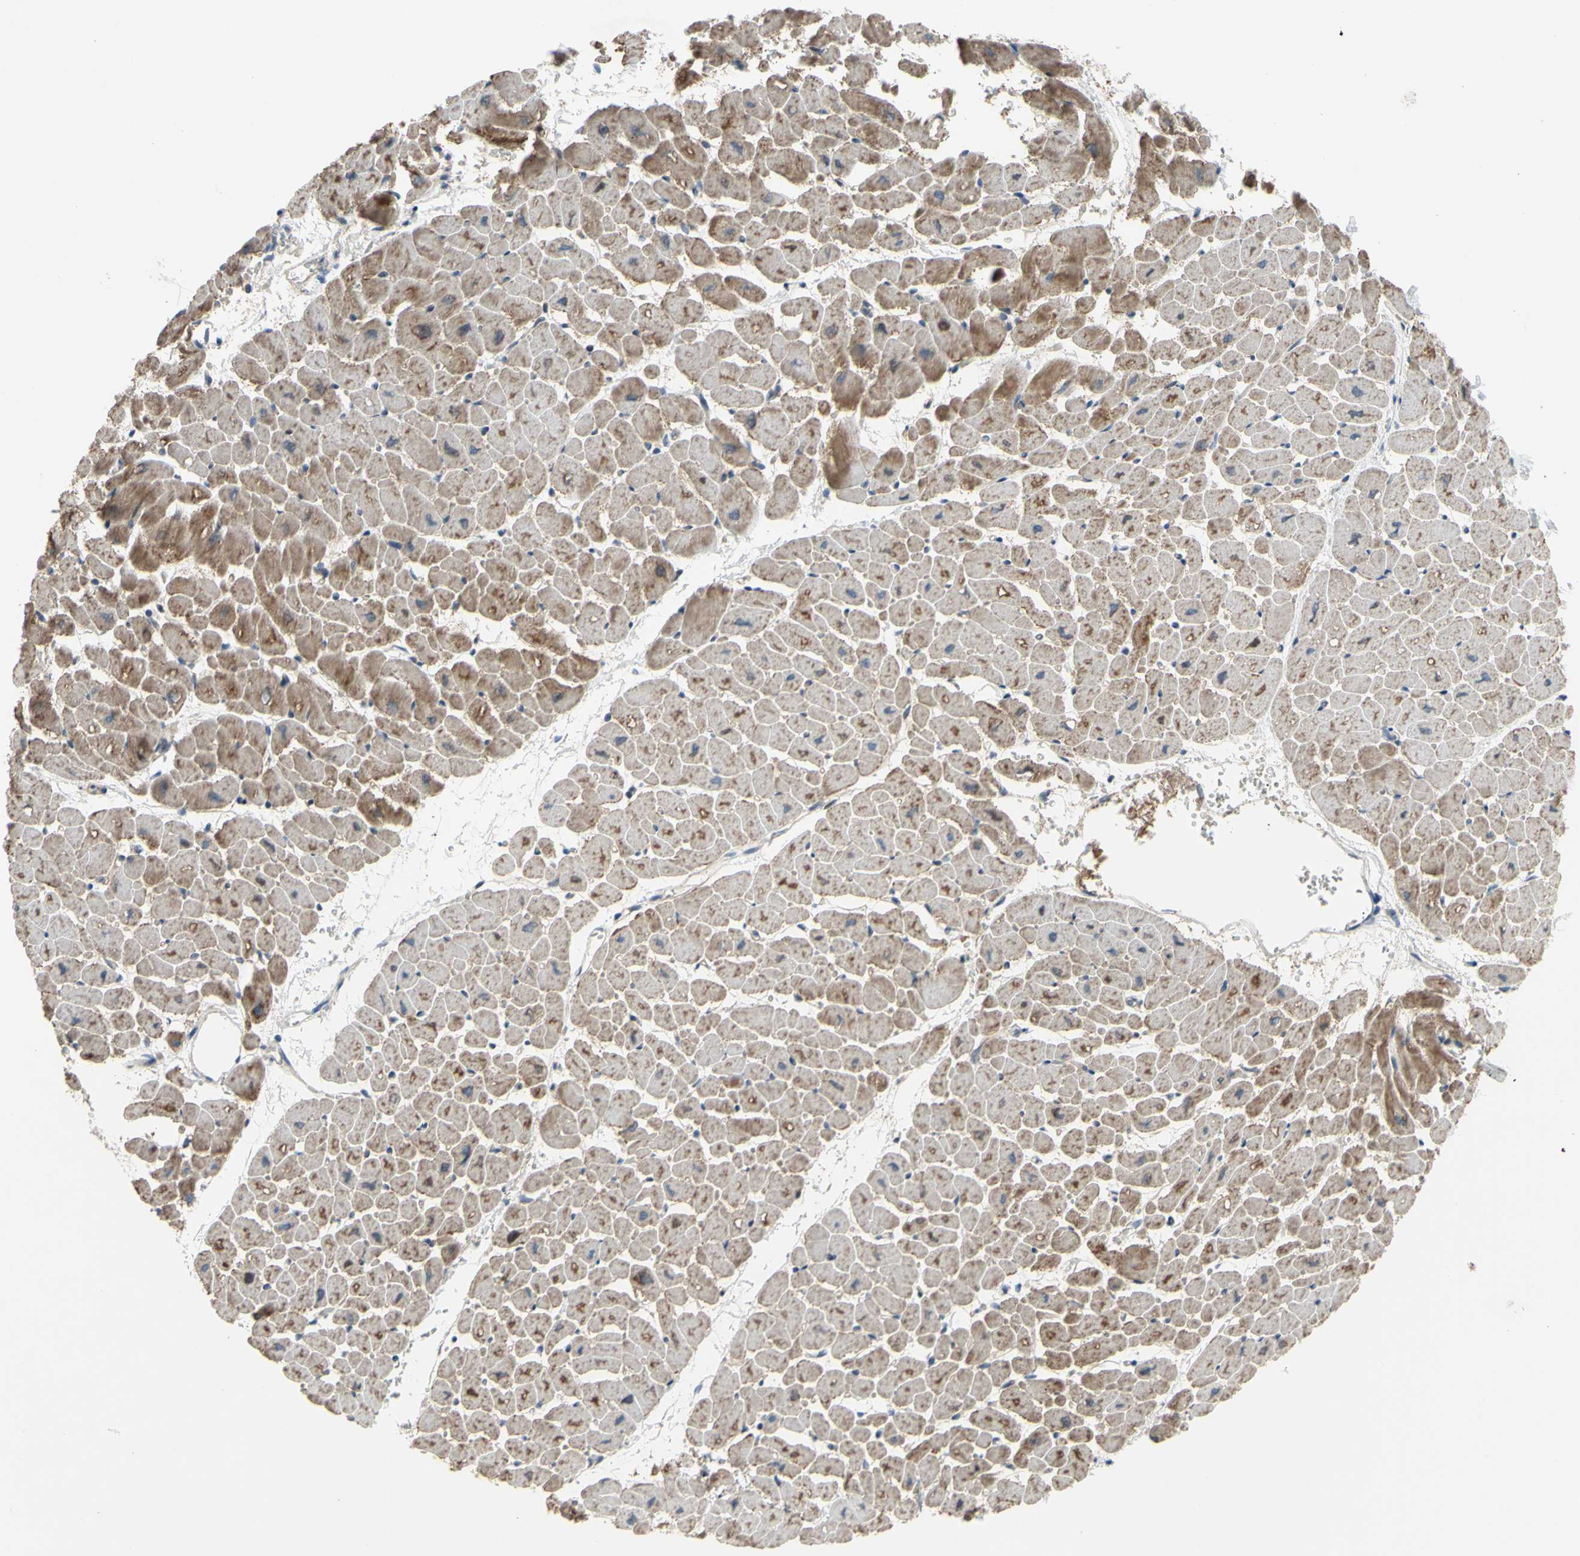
{"staining": {"intensity": "moderate", "quantity": ">75%", "location": "cytoplasmic/membranous"}, "tissue": "heart muscle", "cell_type": "Cardiomyocytes", "image_type": "normal", "snomed": [{"axis": "morphology", "description": "Normal tissue, NOS"}, {"axis": "topography", "description": "Heart"}], "caption": "DAB immunohistochemical staining of normal heart muscle displays moderate cytoplasmic/membranous protein expression in approximately >75% of cardiomyocytes. The staining was performed using DAB (3,3'-diaminobenzidine) to visualize the protein expression in brown, while the nuclei were stained in blue with hematoxylin (Magnification: 20x).", "gene": "GRAMD2B", "patient": {"sex": "male", "age": 45}}